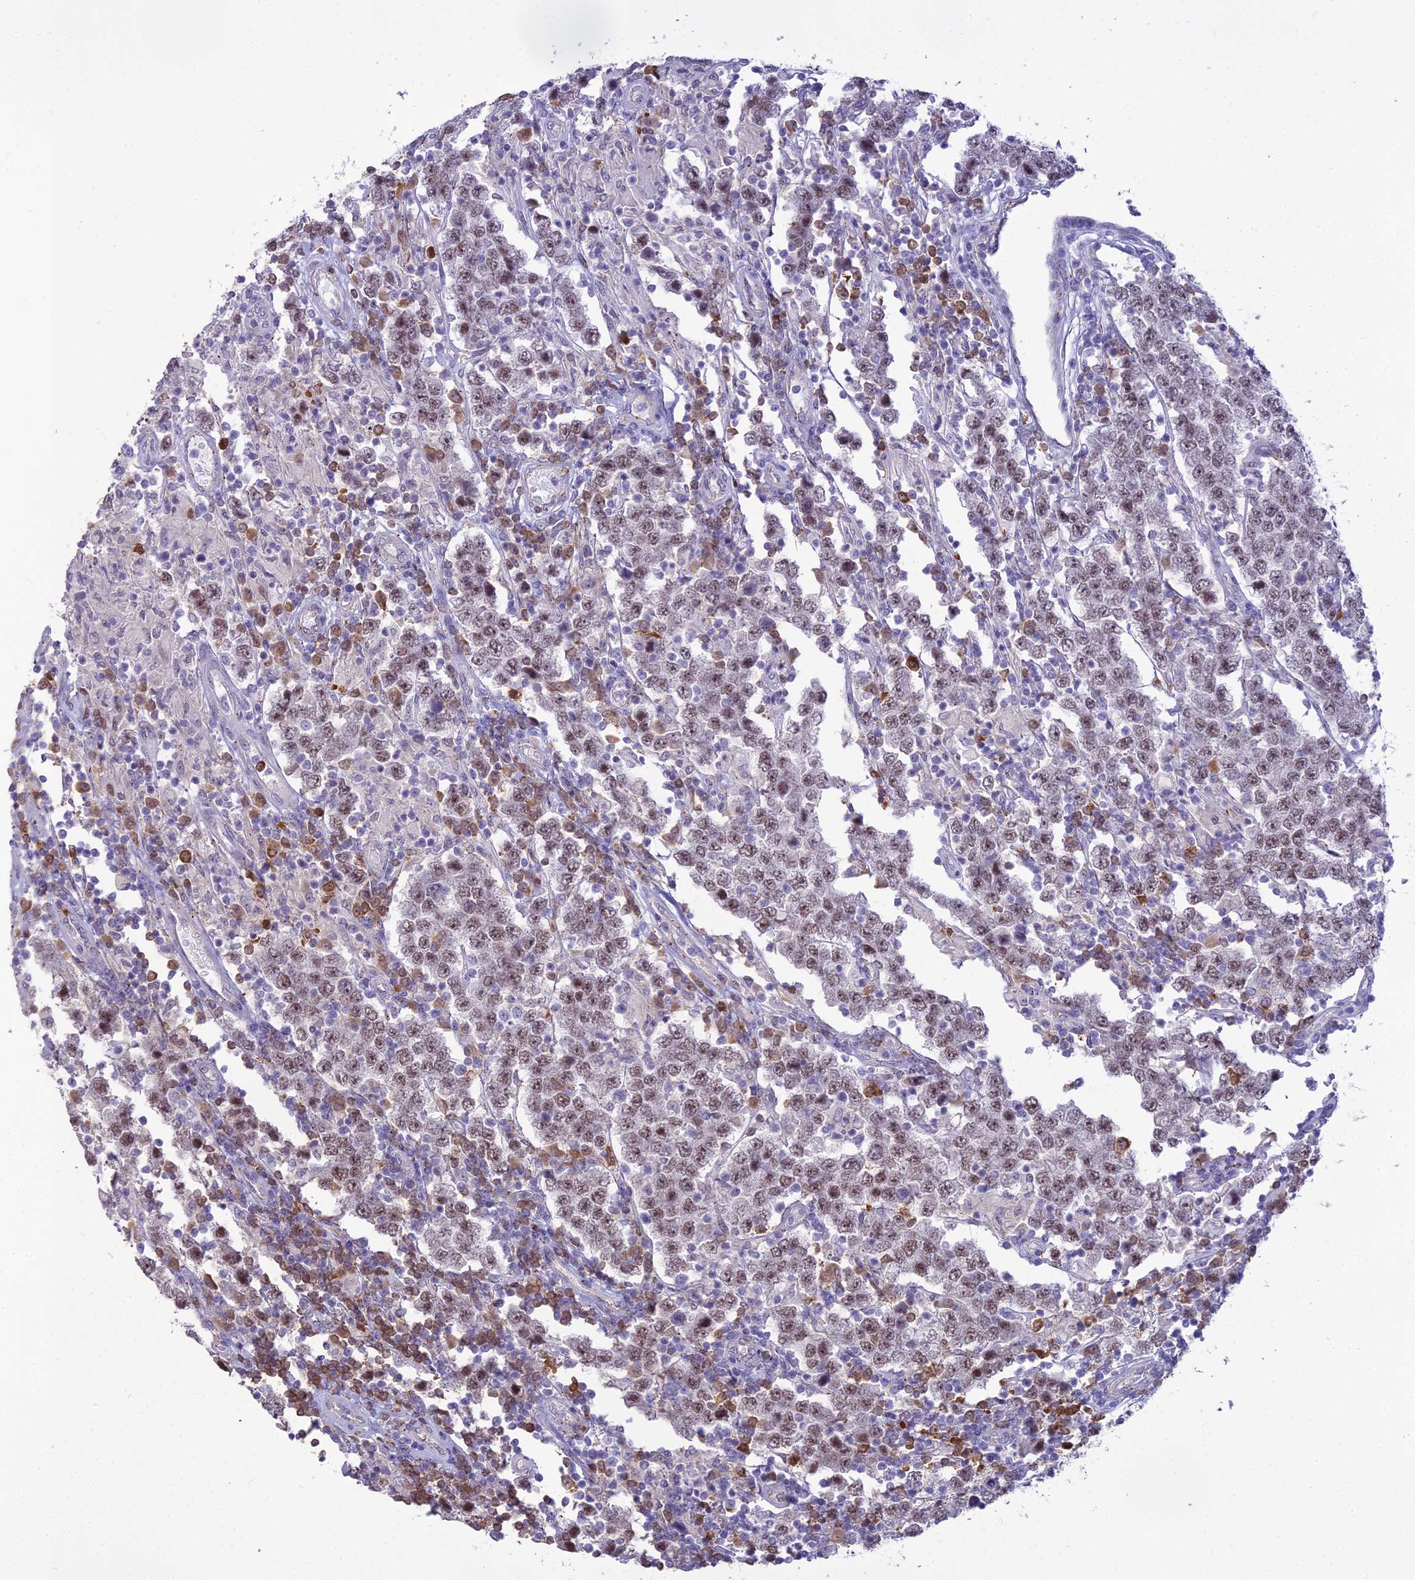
{"staining": {"intensity": "moderate", "quantity": ">75%", "location": "nuclear"}, "tissue": "testis cancer", "cell_type": "Tumor cells", "image_type": "cancer", "snomed": [{"axis": "morphology", "description": "Normal tissue, NOS"}, {"axis": "morphology", "description": "Urothelial carcinoma, High grade"}, {"axis": "morphology", "description": "Seminoma, NOS"}, {"axis": "morphology", "description": "Carcinoma, Embryonal, NOS"}, {"axis": "topography", "description": "Urinary bladder"}, {"axis": "topography", "description": "Testis"}], "caption": "The micrograph demonstrates a brown stain indicating the presence of a protein in the nuclear of tumor cells in embryonal carcinoma (testis).", "gene": "BLNK", "patient": {"sex": "male", "age": 41}}